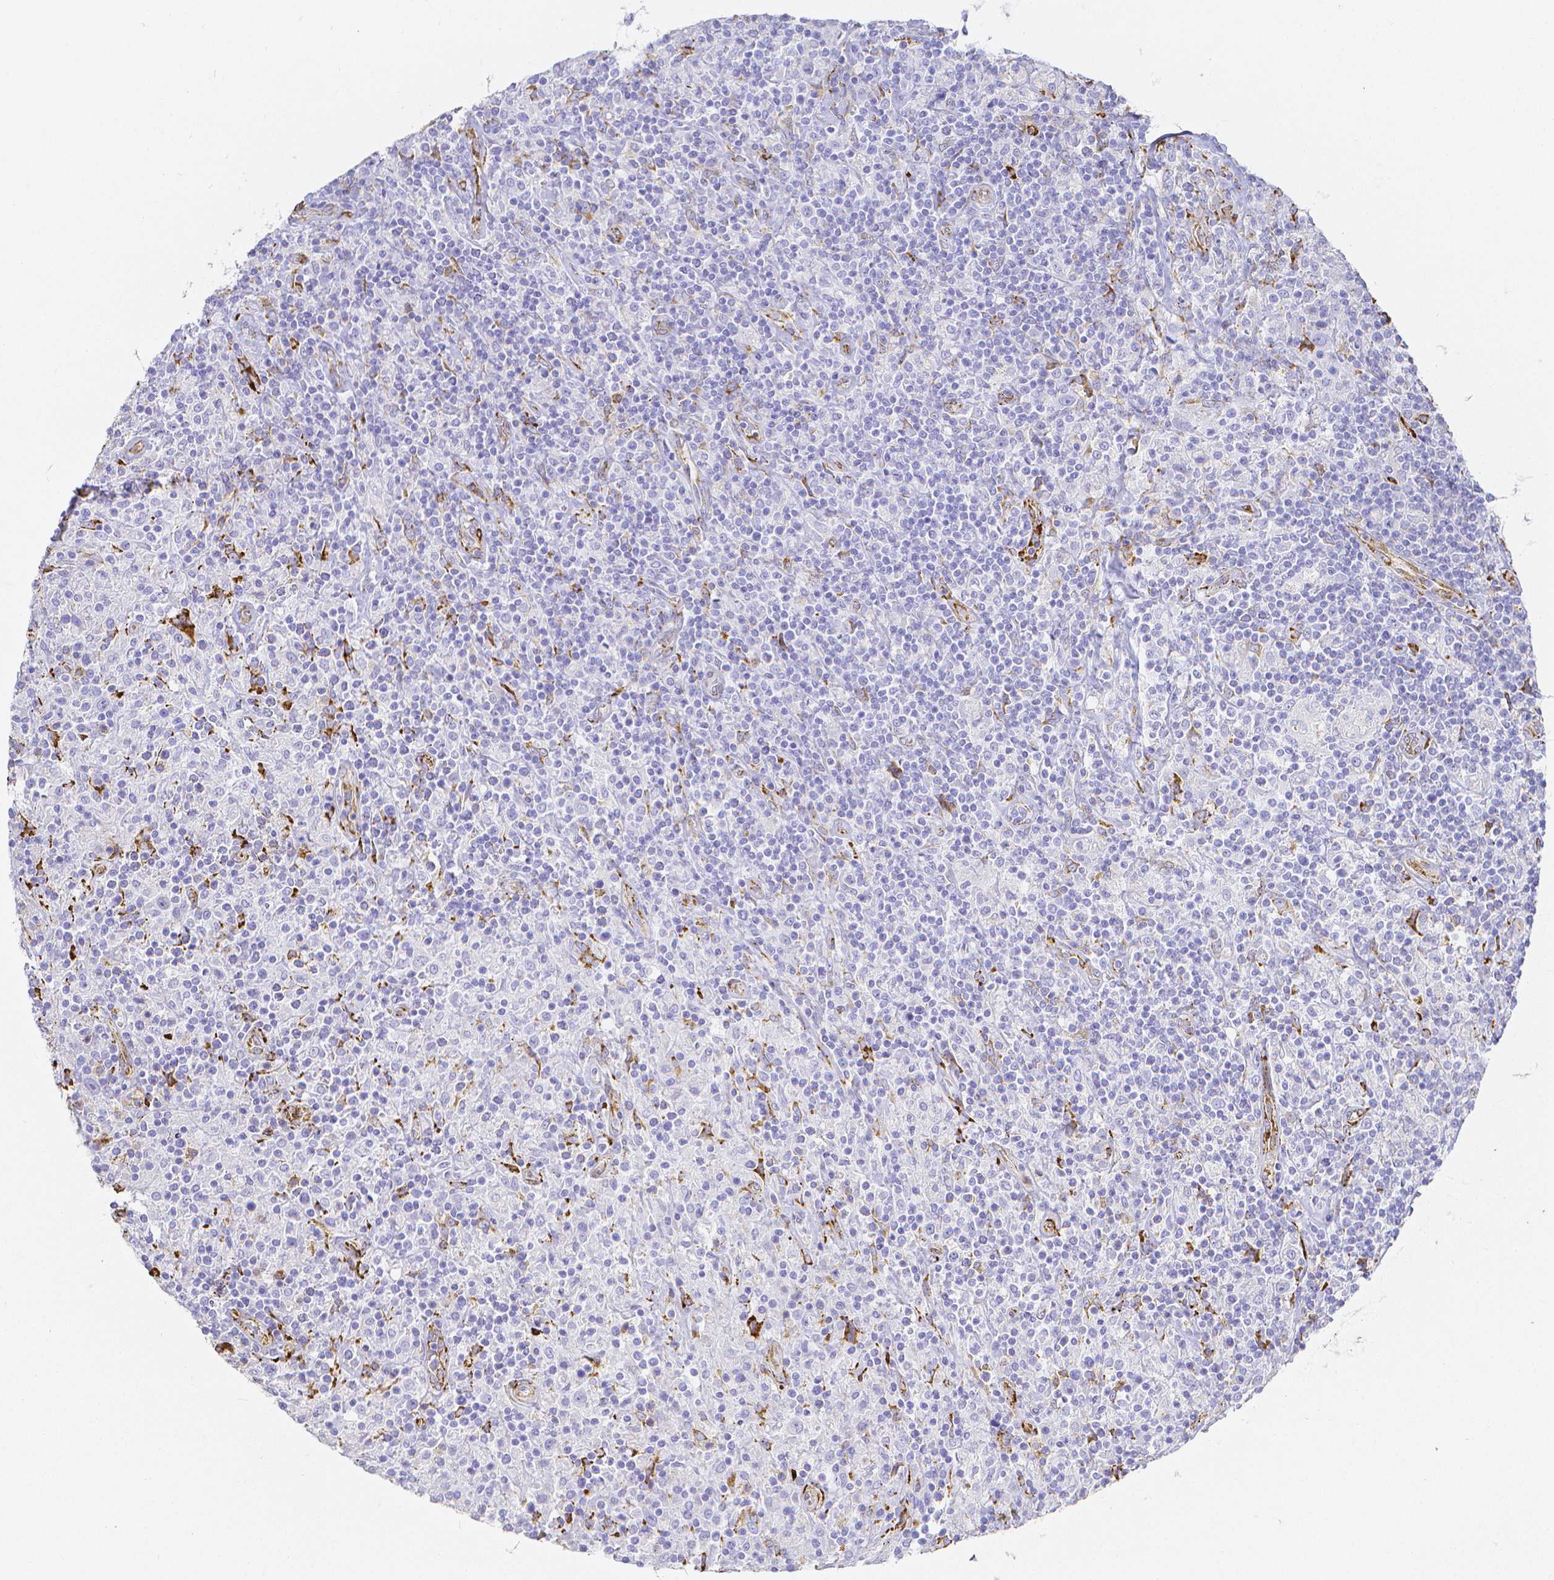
{"staining": {"intensity": "negative", "quantity": "none", "location": "none"}, "tissue": "lymphoma", "cell_type": "Tumor cells", "image_type": "cancer", "snomed": [{"axis": "morphology", "description": "Hodgkin's disease, NOS"}, {"axis": "topography", "description": "Lymph node"}], "caption": "Lymphoma was stained to show a protein in brown. There is no significant expression in tumor cells. Brightfield microscopy of immunohistochemistry stained with DAB (brown) and hematoxylin (blue), captured at high magnification.", "gene": "SMURF1", "patient": {"sex": "male", "age": 70}}